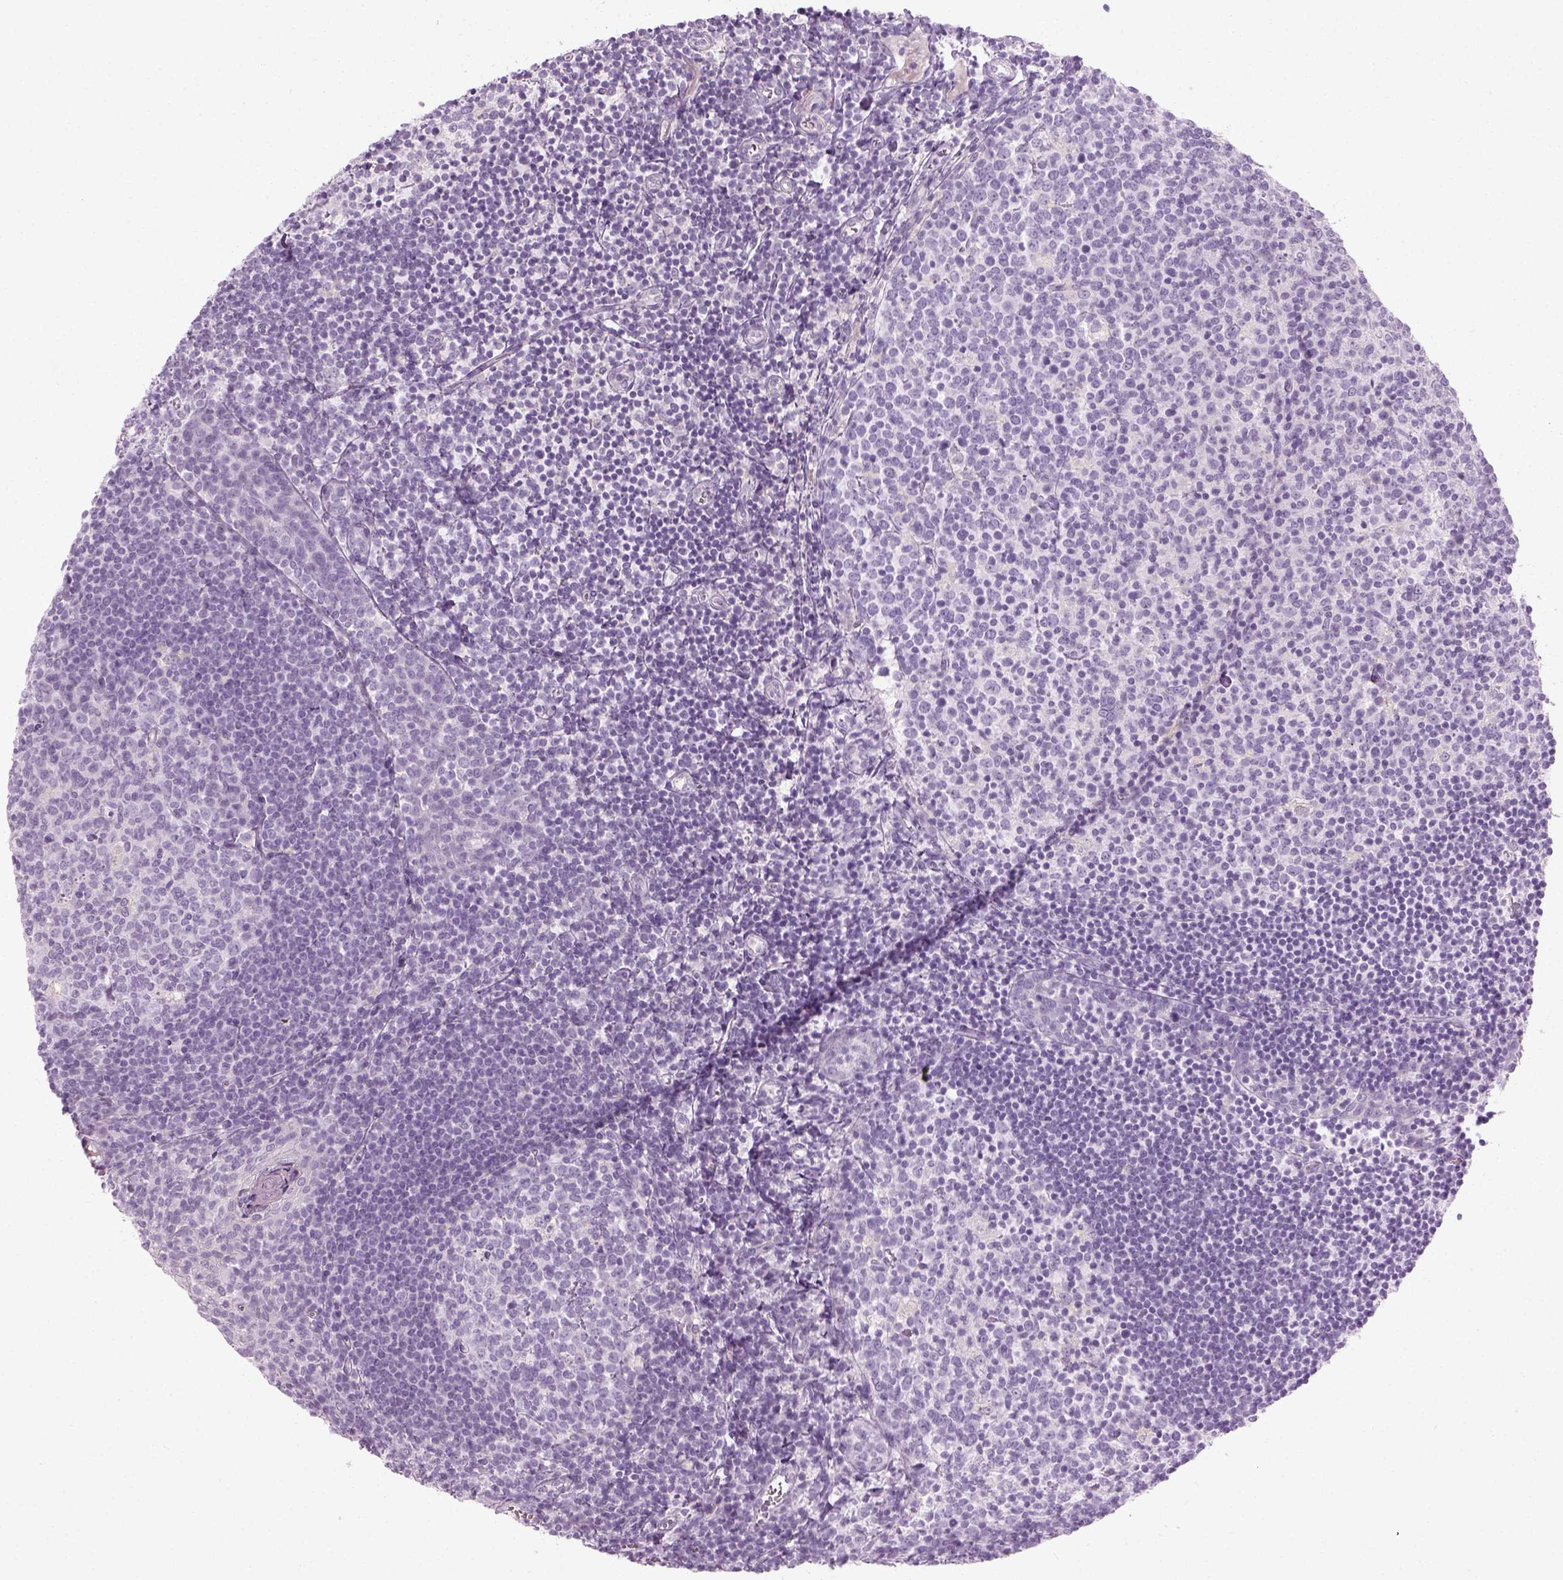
{"staining": {"intensity": "negative", "quantity": "none", "location": "none"}, "tissue": "lymph node", "cell_type": "Germinal center cells", "image_type": "normal", "snomed": [{"axis": "morphology", "description": "Normal tissue, NOS"}, {"axis": "topography", "description": "Lymph node"}], "caption": "Immunohistochemistry micrograph of benign lymph node stained for a protein (brown), which exhibits no expression in germinal center cells. (Brightfield microscopy of DAB (3,3'-diaminobenzidine) immunohistochemistry at high magnification).", "gene": "TH", "patient": {"sex": "female", "age": 21}}